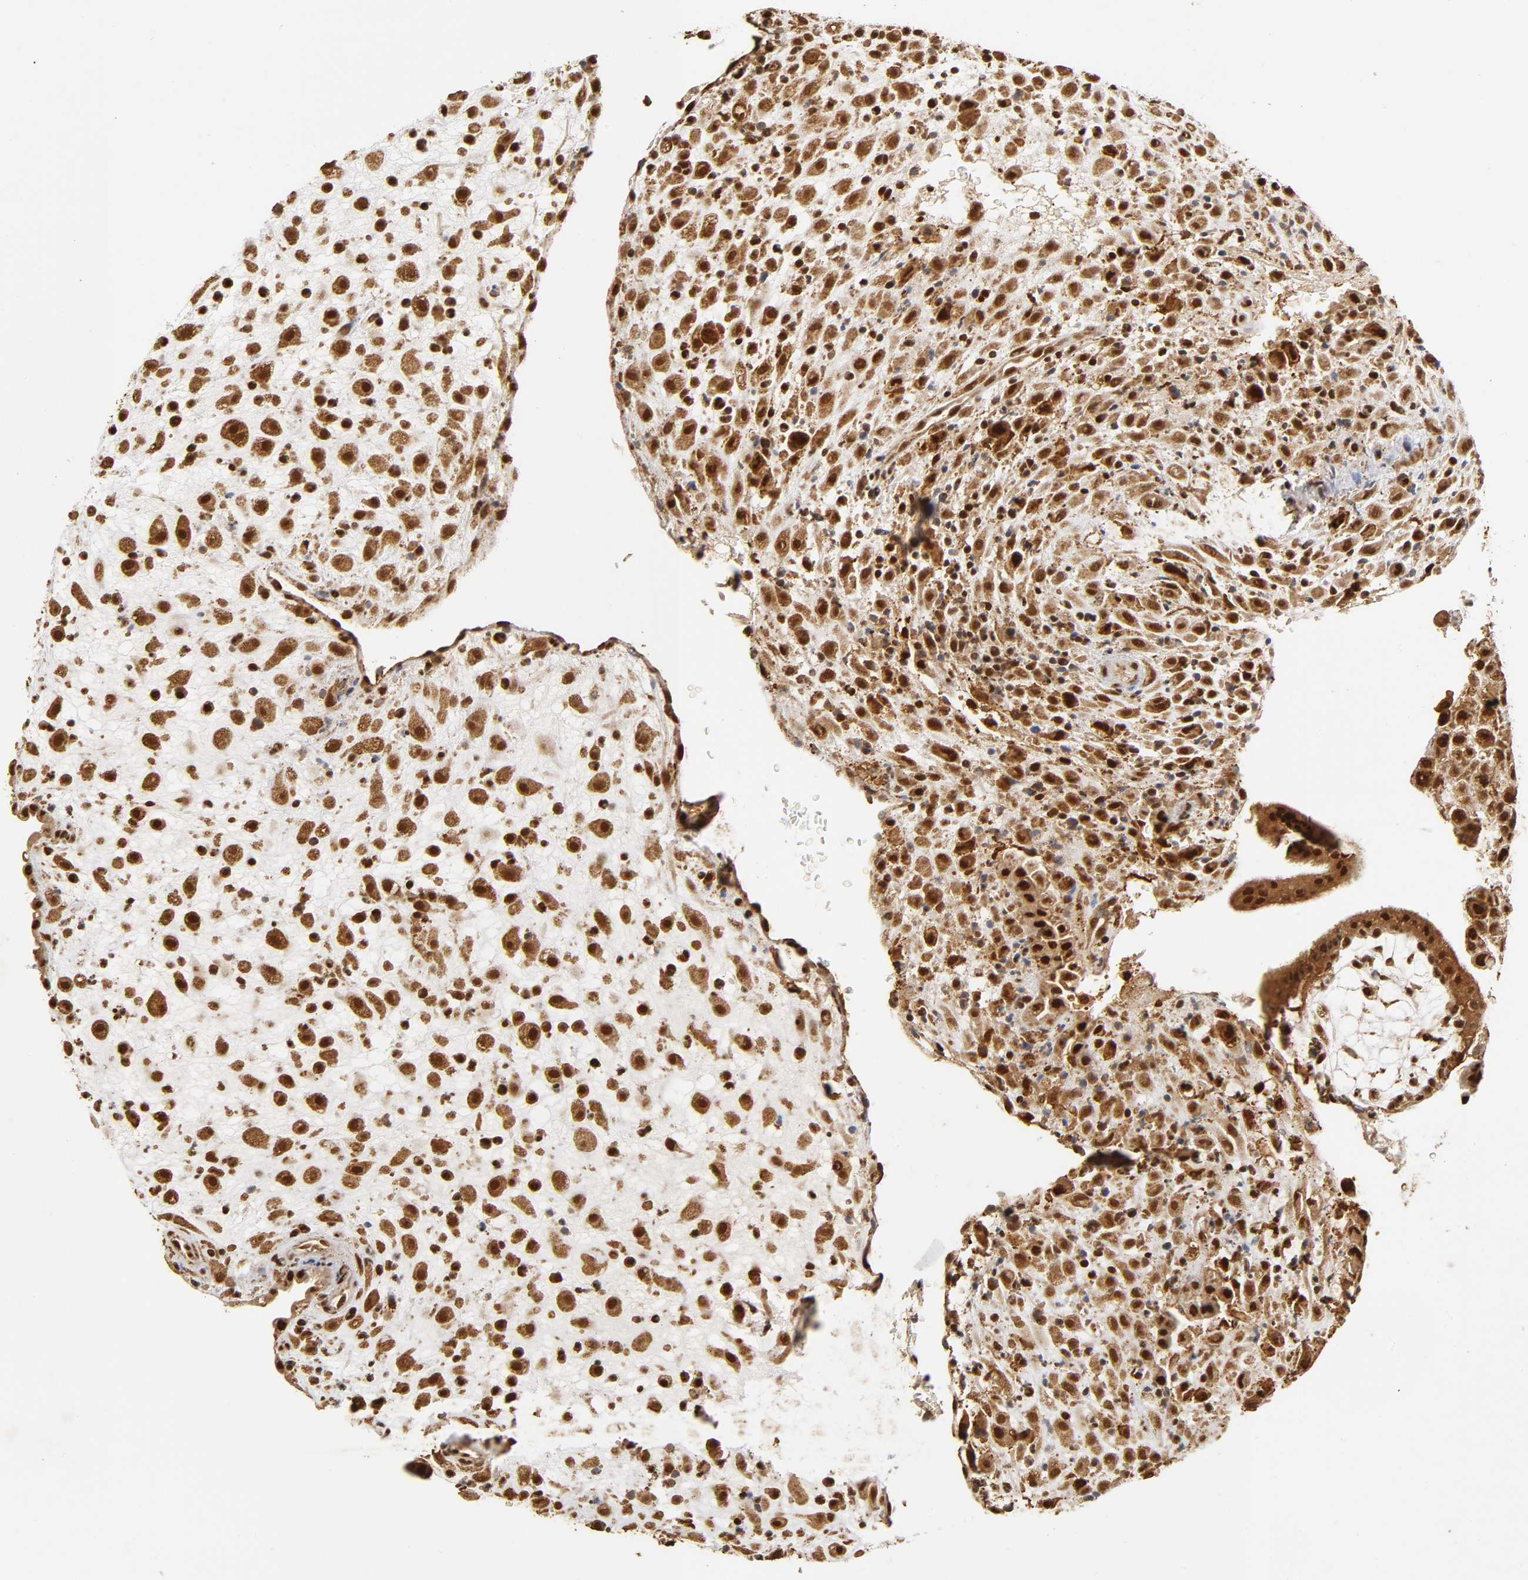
{"staining": {"intensity": "strong", "quantity": ">75%", "location": "cytoplasmic/membranous,nuclear"}, "tissue": "placenta", "cell_type": "Decidual cells", "image_type": "normal", "snomed": [{"axis": "morphology", "description": "Normal tissue, NOS"}, {"axis": "topography", "description": "Placenta"}], "caption": "Immunohistochemistry (IHC) staining of normal placenta, which reveals high levels of strong cytoplasmic/membranous,nuclear positivity in about >75% of decidual cells indicating strong cytoplasmic/membranous,nuclear protein positivity. The staining was performed using DAB (brown) for protein detection and nuclei were counterstained in hematoxylin (blue).", "gene": "RNF122", "patient": {"sex": "female", "age": 35}}